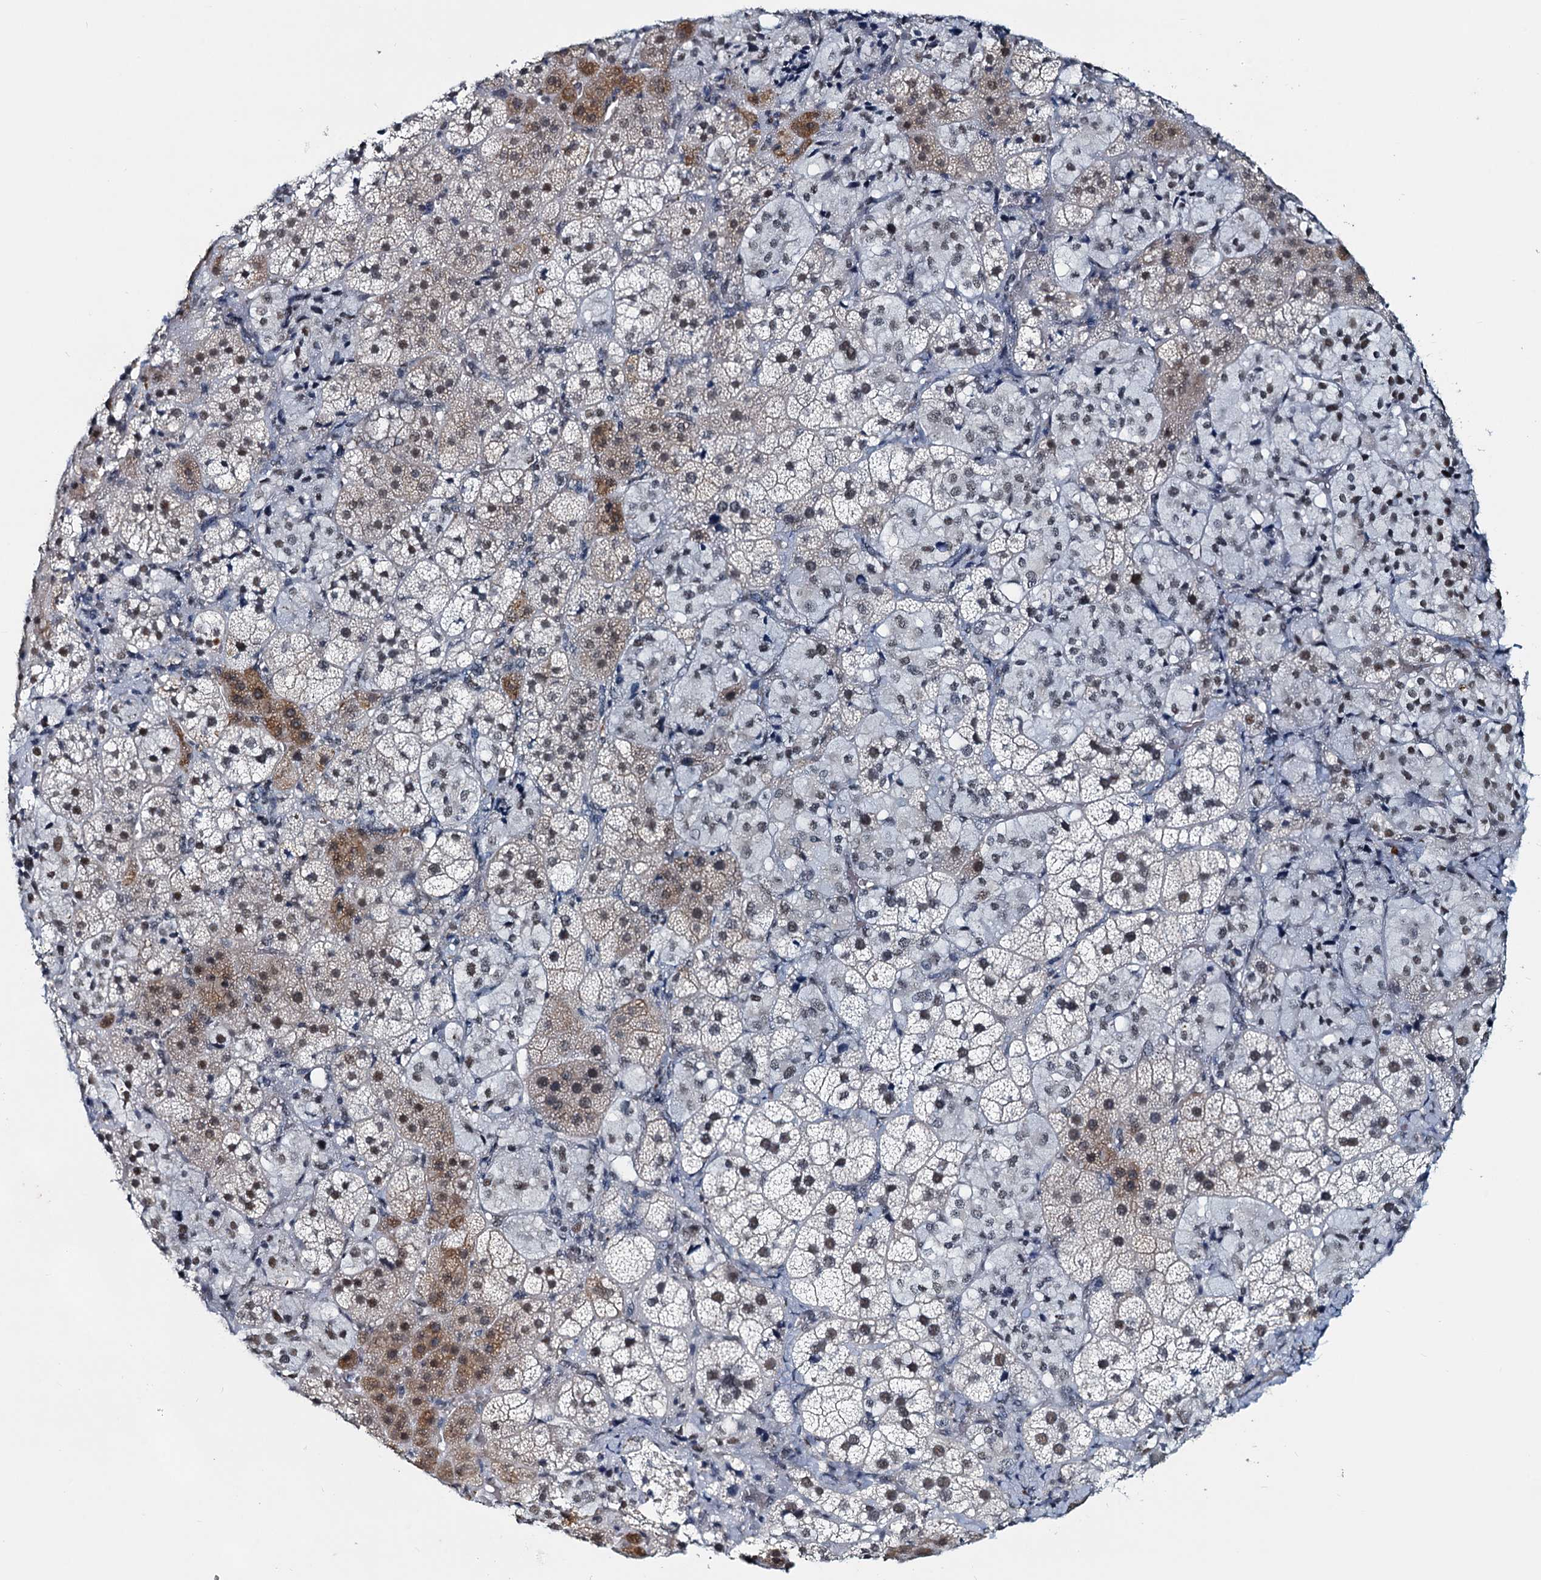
{"staining": {"intensity": "moderate", "quantity": "<25%", "location": "cytoplasmic/membranous,nuclear"}, "tissue": "adrenal gland", "cell_type": "Glandular cells", "image_type": "normal", "snomed": [{"axis": "morphology", "description": "Normal tissue, NOS"}, {"axis": "topography", "description": "Adrenal gland"}], "caption": "Approximately <25% of glandular cells in unremarkable adrenal gland show moderate cytoplasmic/membranous,nuclear protein staining as visualized by brown immunohistochemical staining.", "gene": "METTL14", "patient": {"sex": "female", "age": 44}}